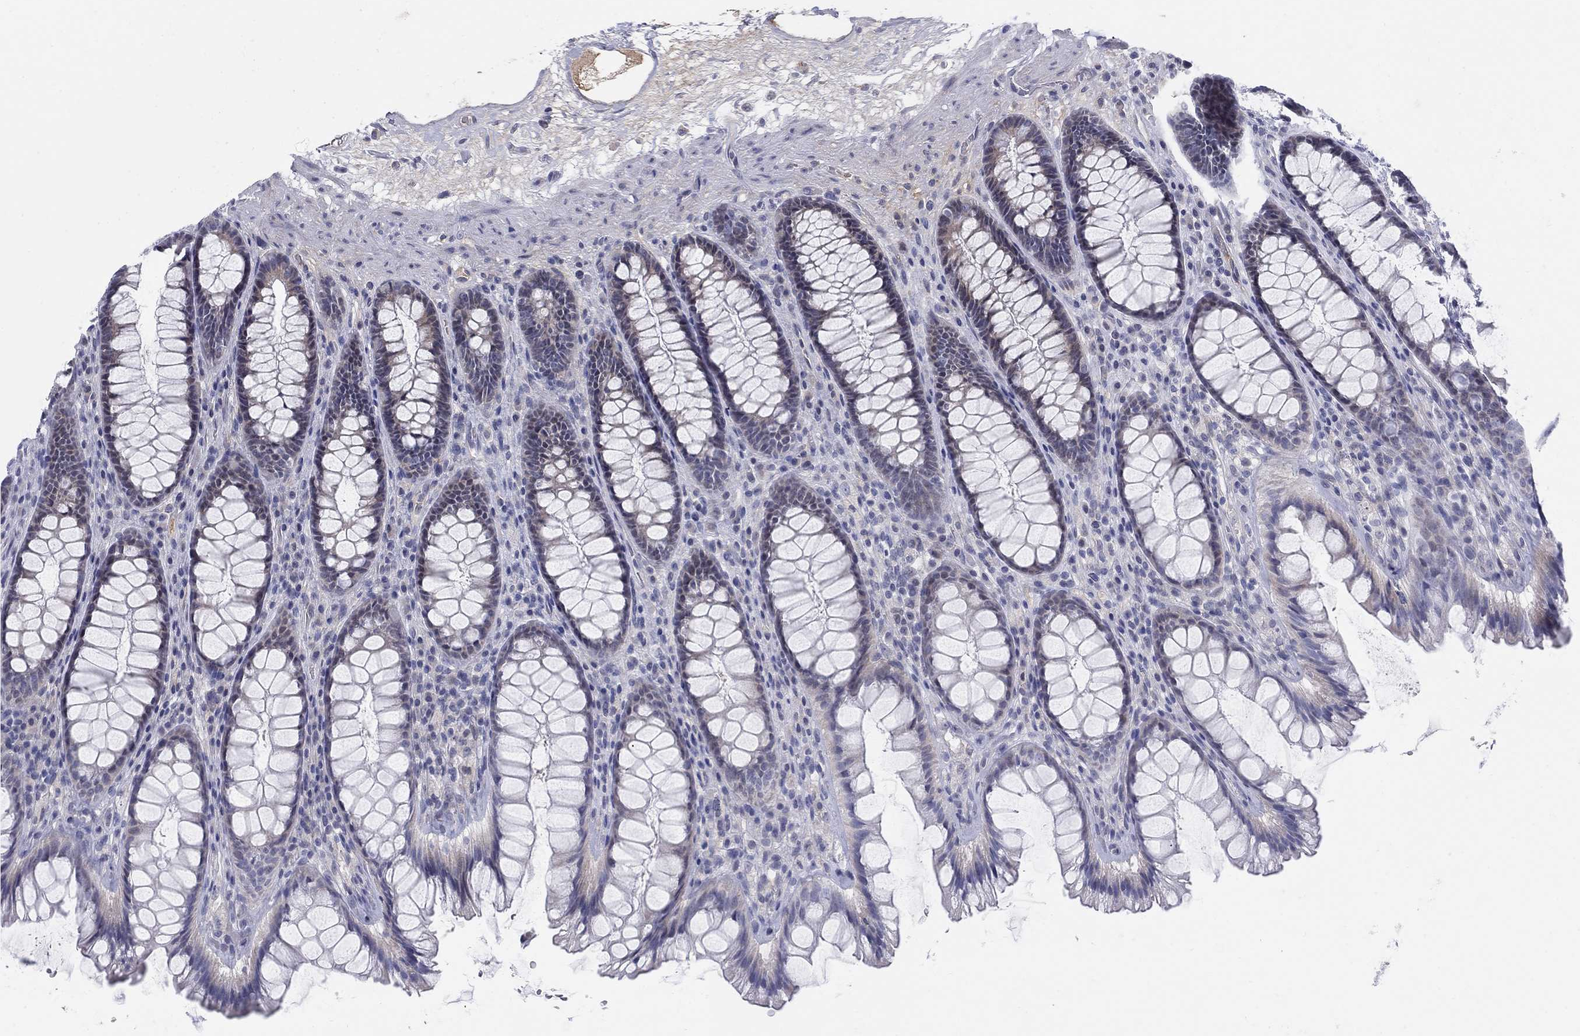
{"staining": {"intensity": "negative", "quantity": "none", "location": "none"}, "tissue": "rectum", "cell_type": "Glandular cells", "image_type": "normal", "snomed": [{"axis": "morphology", "description": "Normal tissue, NOS"}, {"axis": "topography", "description": "Rectum"}], "caption": "This is a photomicrograph of immunohistochemistry staining of unremarkable rectum, which shows no expression in glandular cells.", "gene": "HEATR4", "patient": {"sex": "male", "age": 72}}